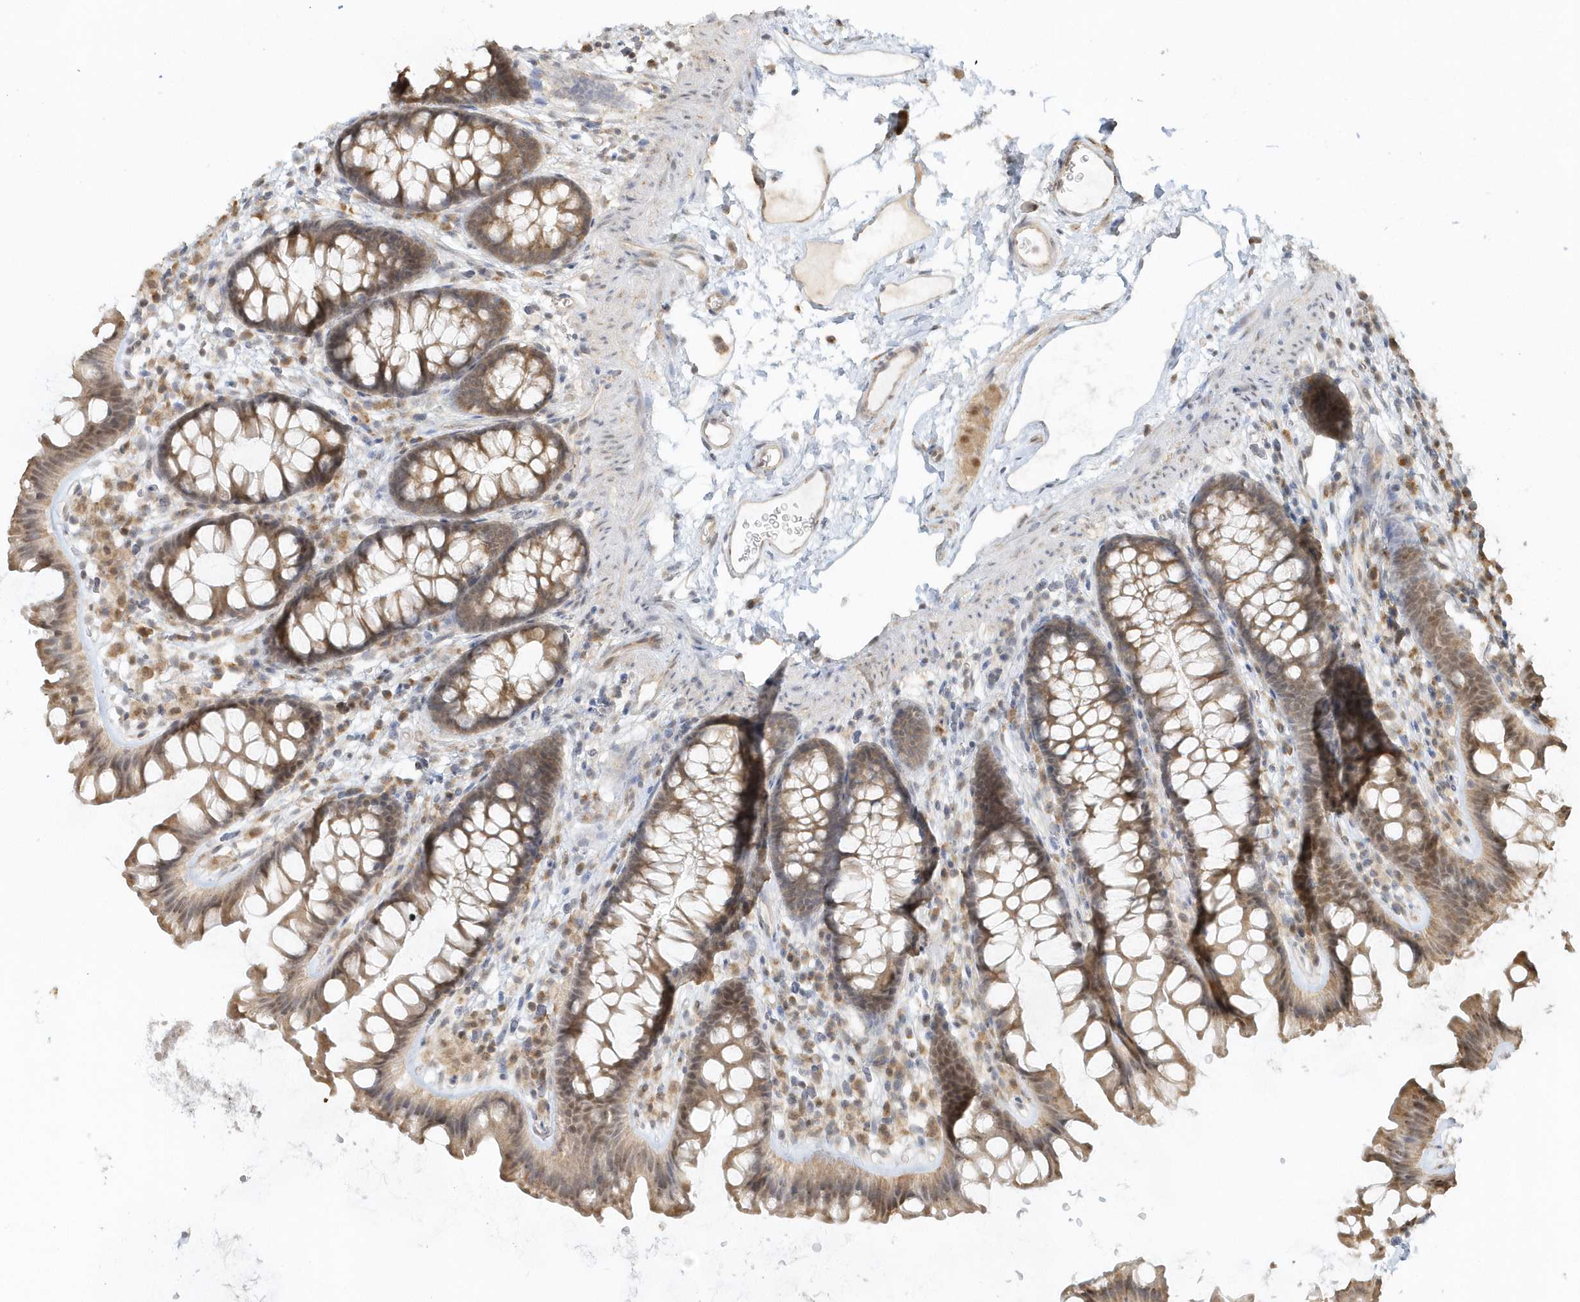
{"staining": {"intensity": "negative", "quantity": "none", "location": "none"}, "tissue": "colon", "cell_type": "Endothelial cells", "image_type": "normal", "snomed": [{"axis": "morphology", "description": "Normal tissue, NOS"}, {"axis": "topography", "description": "Colon"}], "caption": "DAB immunohistochemical staining of normal colon demonstrates no significant expression in endothelial cells.", "gene": "PSMD6", "patient": {"sex": "female", "age": 62}}